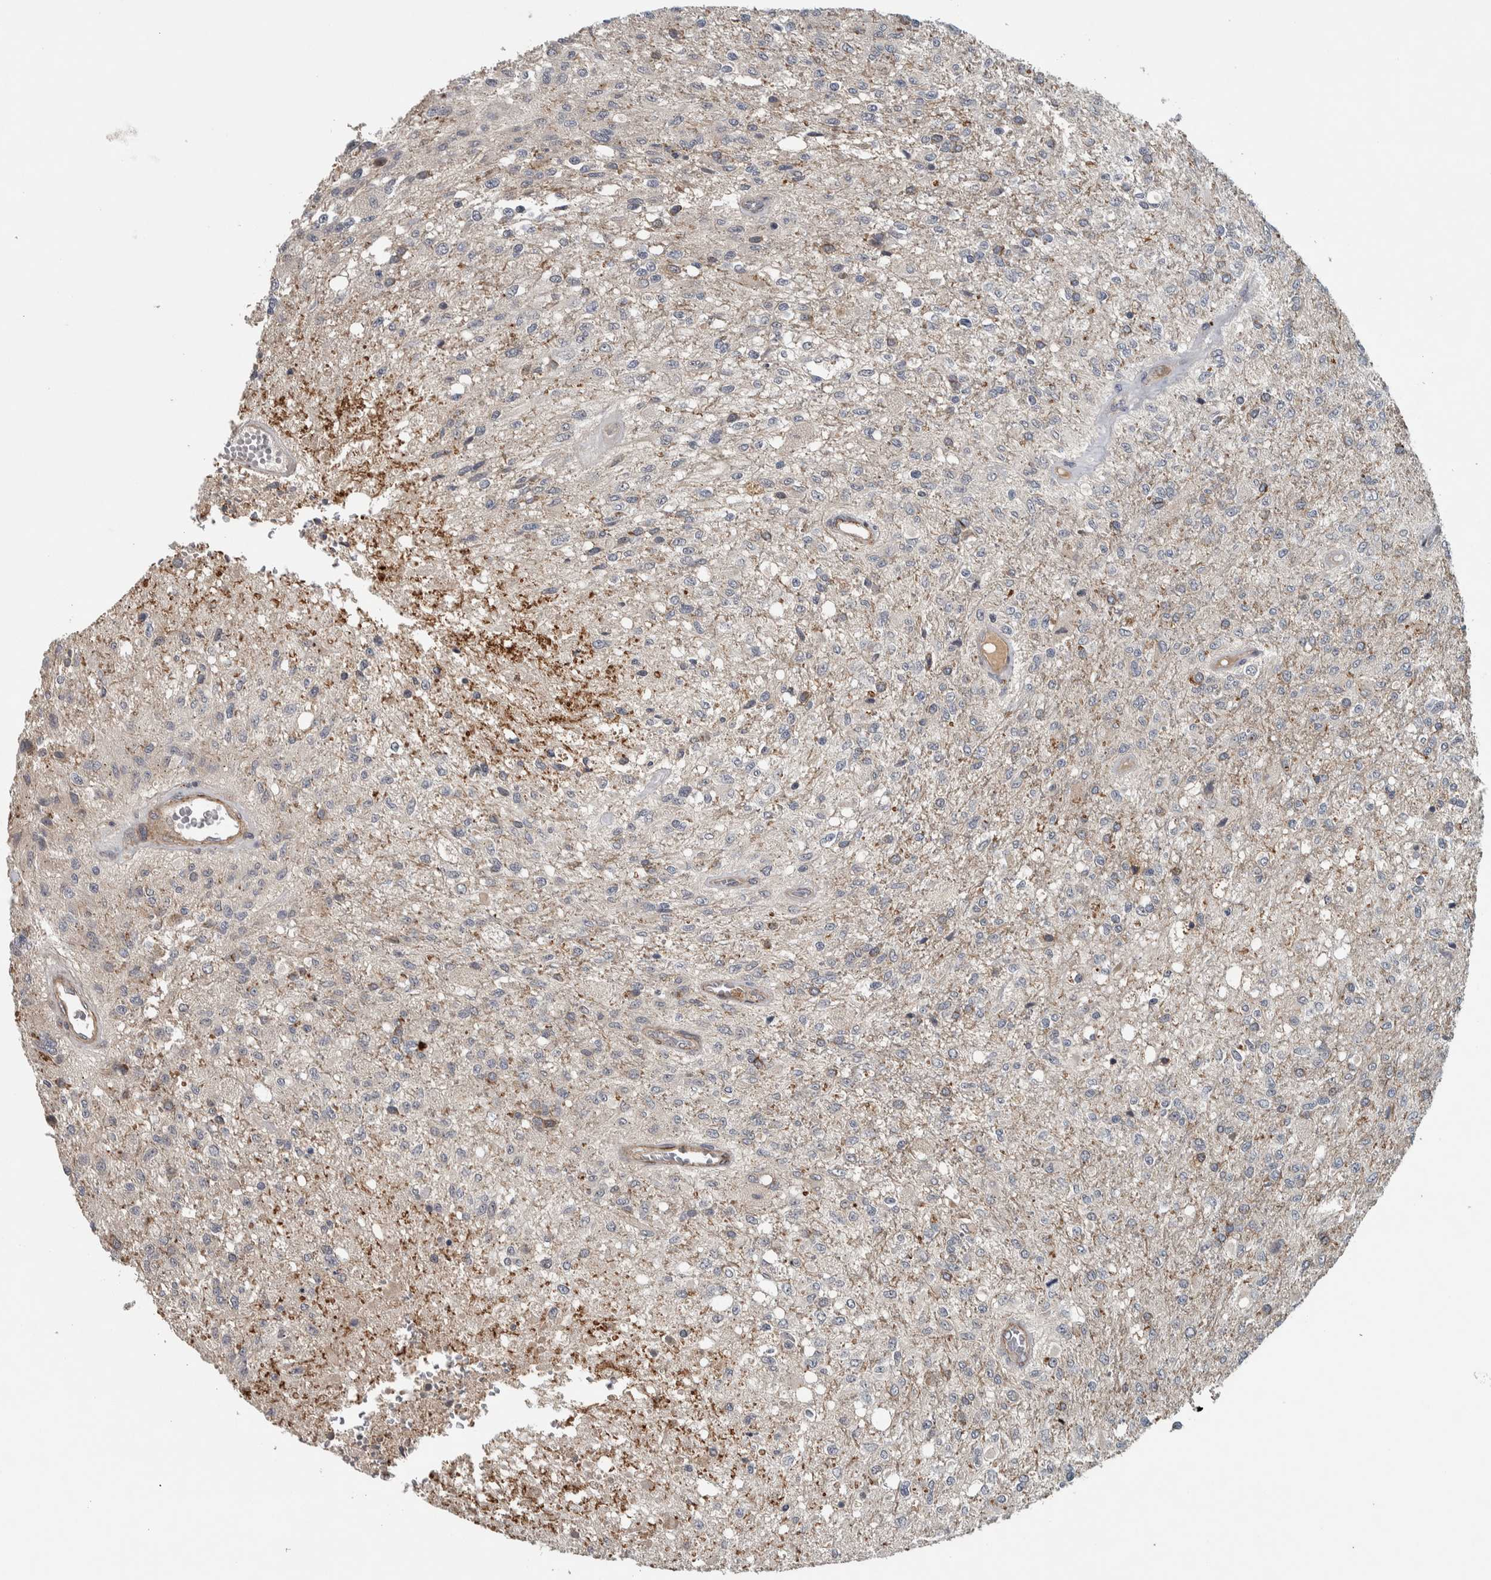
{"staining": {"intensity": "negative", "quantity": "none", "location": "none"}, "tissue": "glioma", "cell_type": "Tumor cells", "image_type": "cancer", "snomed": [{"axis": "morphology", "description": "Normal tissue, NOS"}, {"axis": "morphology", "description": "Glioma, malignant, High grade"}, {"axis": "topography", "description": "Cerebral cortex"}], "caption": "There is no significant staining in tumor cells of high-grade glioma (malignant).", "gene": "LBHD1", "patient": {"sex": "male", "age": 77}}